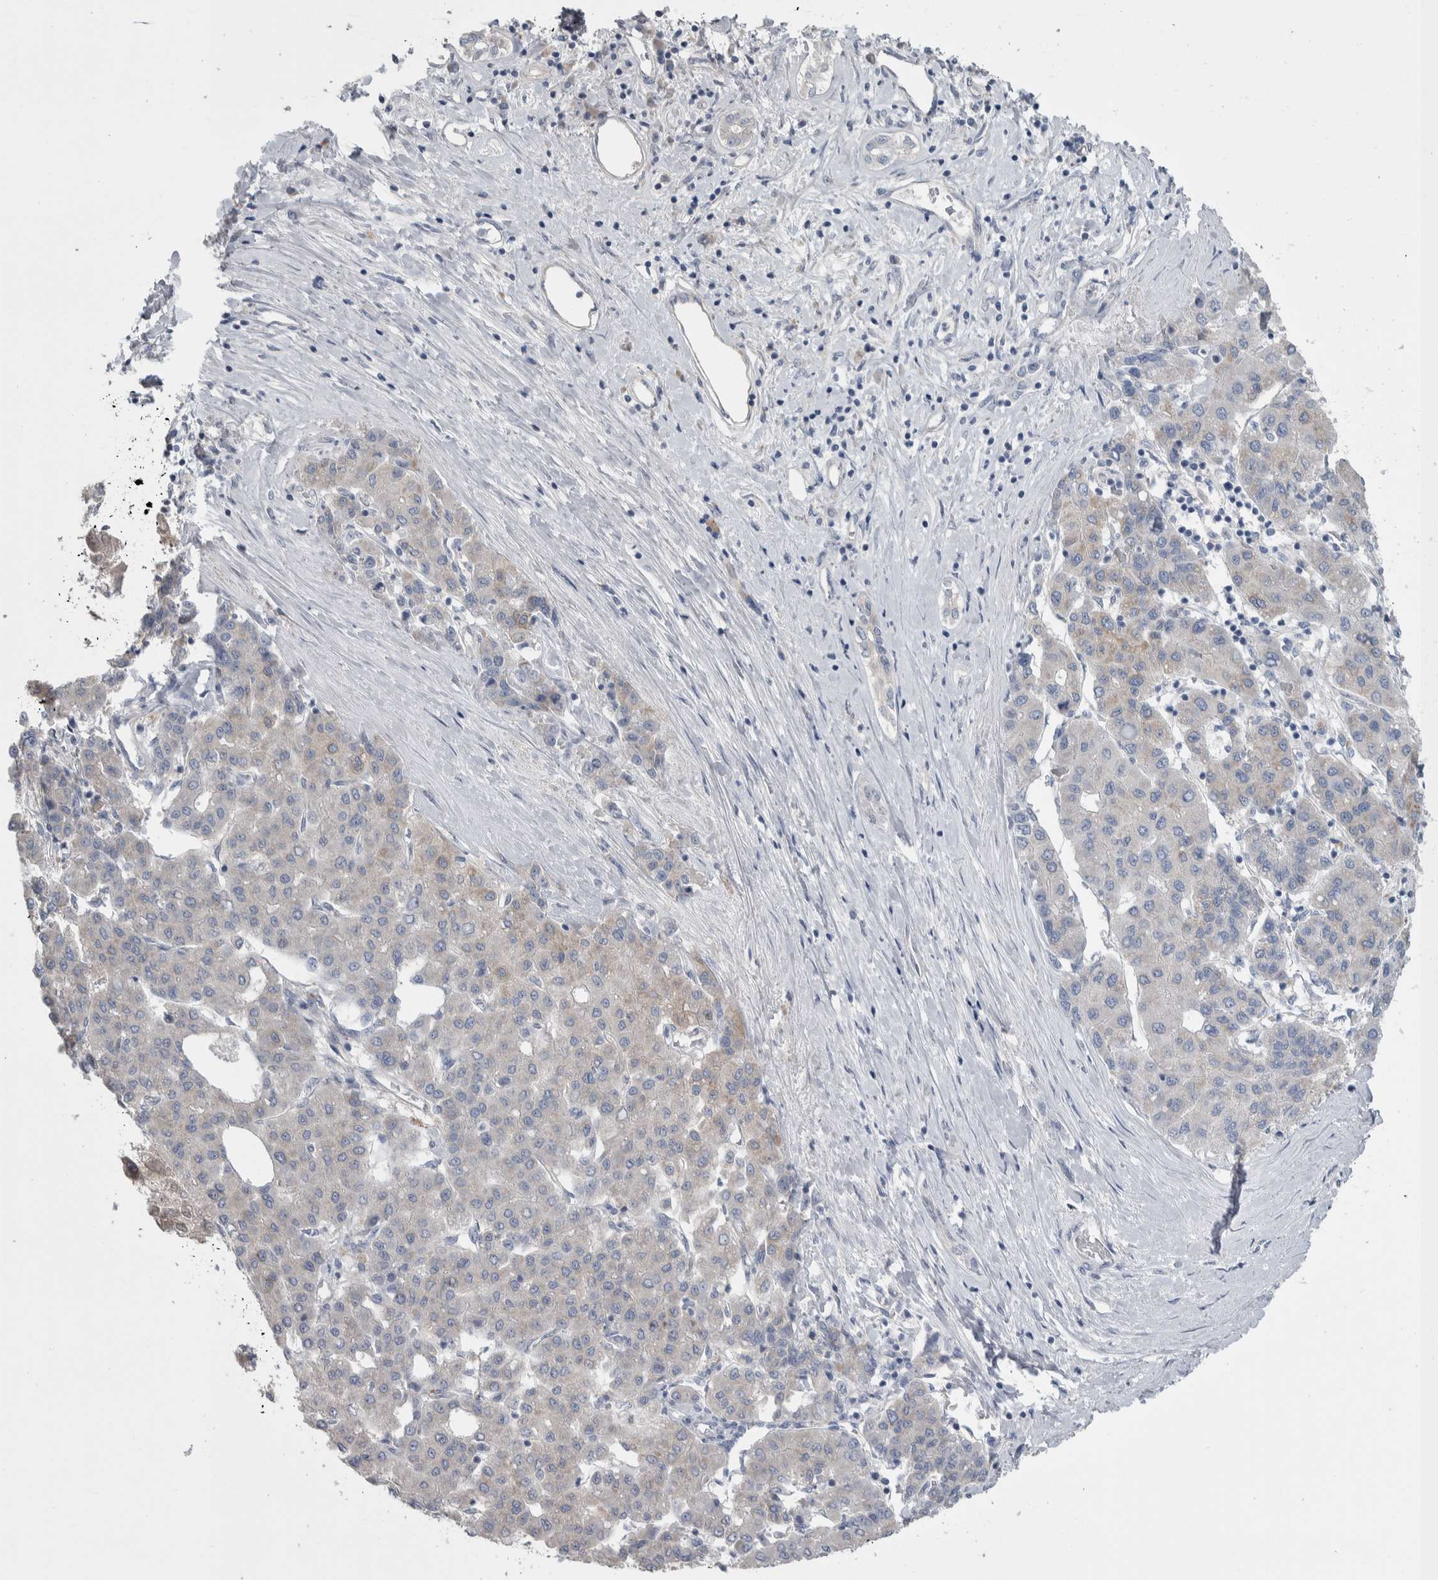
{"staining": {"intensity": "negative", "quantity": "none", "location": "none"}, "tissue": "liver cancer", "cell_type": "Tumor cells", "image_type": "cancer", "snomed": [{"axis": "morphology", "description": "Carcinoma, Hepatocellular, NOS"}, {"axis": "topography", "description": "Liver"}], "caption": "An immunohistochemistry micrograph of liver hepatocellular carcinoma is shown. There is no staining in tumor cells of liver hepatocellular carcinoma. (DAB immunohistochemistry, high magnification).", "gene": "GPHN", "patient": {"sex": "male", "age": 65}}